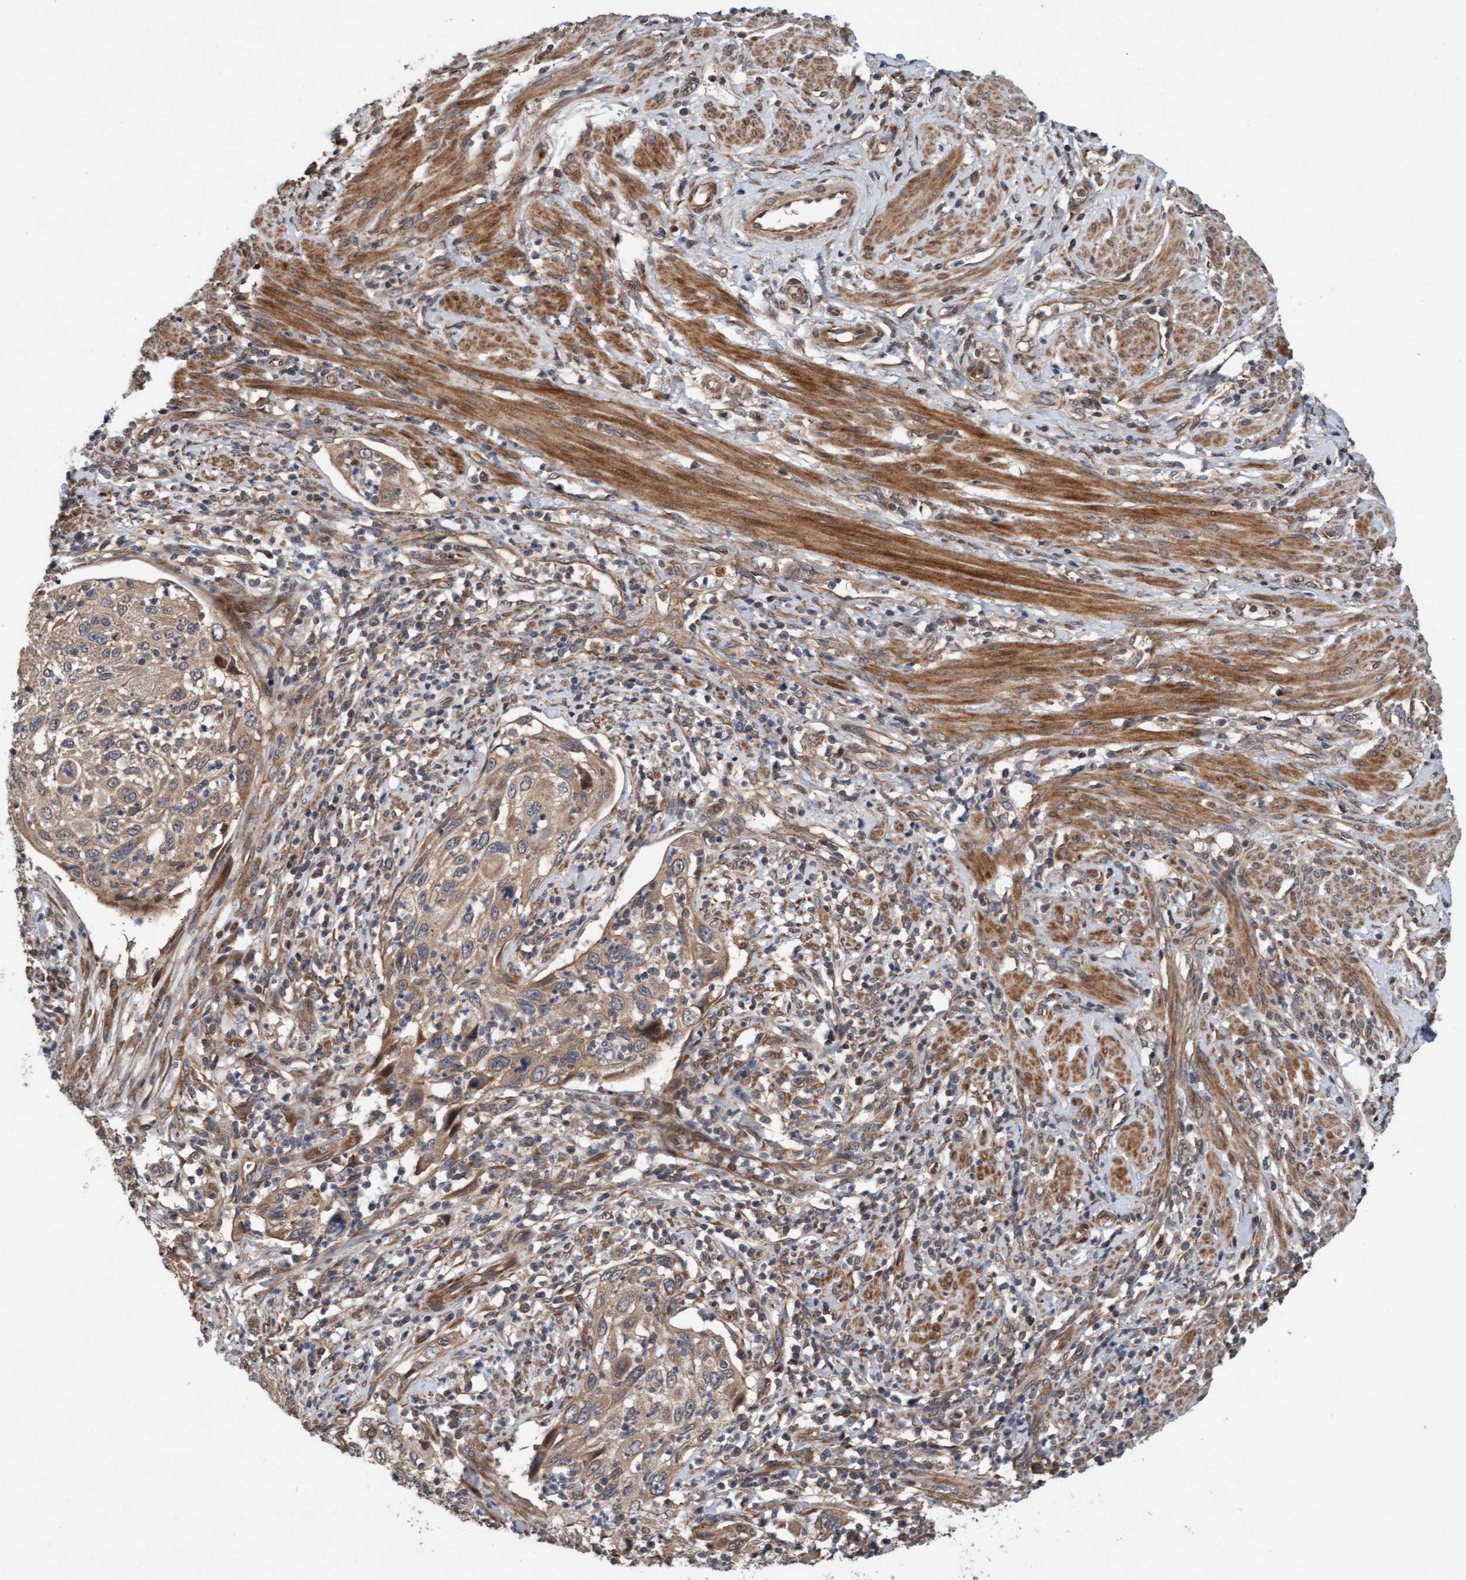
{"staining": {"intensity": "weak", "quantity": ">75%", "location": "cytoplasmic/membranous"}, "tissue": "cervical cancer", "cell_type": "Tumor cells", "image_type": "cancer", "snomed": [{"axis": "morphology", "description": "Squamous cell carcinoma, NOS"}, {"axis": "topography", "description": "Cervix"}], "caption": "Tumor cells reveal low levels of weak cytoplasmic/membranous positivity in about >75% of cells in cervical cancer (squamous cell carcinoma).", "gene": "MLXIP", "patient": {"sex": "female", "age": 70}}